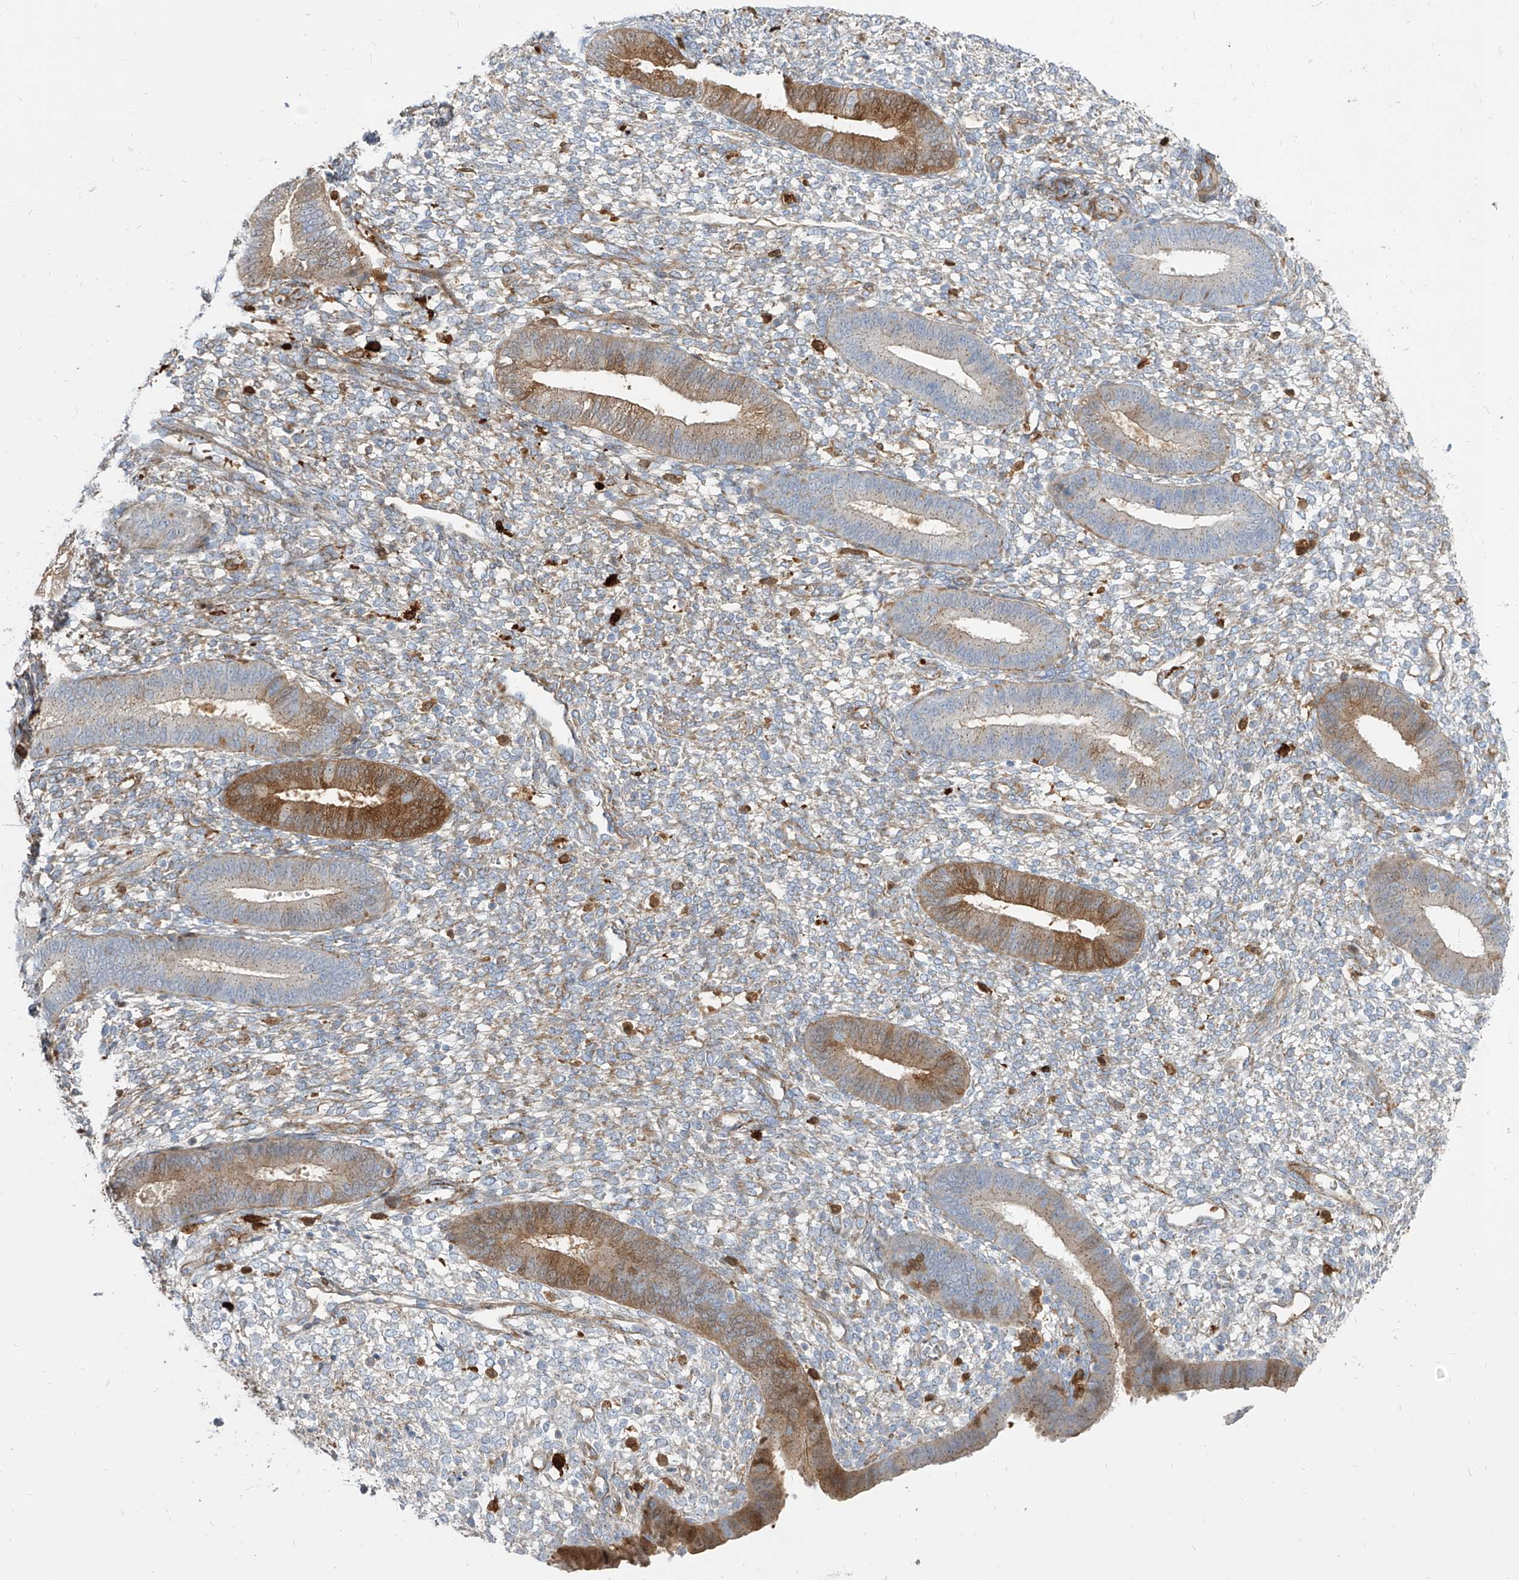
{"staining": {"intensity": "weak", "quantity": "<25%", "location": "cytoplasmic/membranous"}, "tissue": "endometrium", "cell_type": "Cells in endometrial stroma", "image_type": "normal", "snomed": [{"axis": "morphology", "description": "Normal tissue, NOS"}, {"axis": "topography", "description": "Endometrium"}], "caption": "IHC micrograph of benign endometrium: human endometrium stained with DAB (3,3'-diaminobenzidine) displays no significant protein positivity in cells in endometrial stroma.", "gene": "KYNU", "patient": {"sex": "female", "age": 46}}